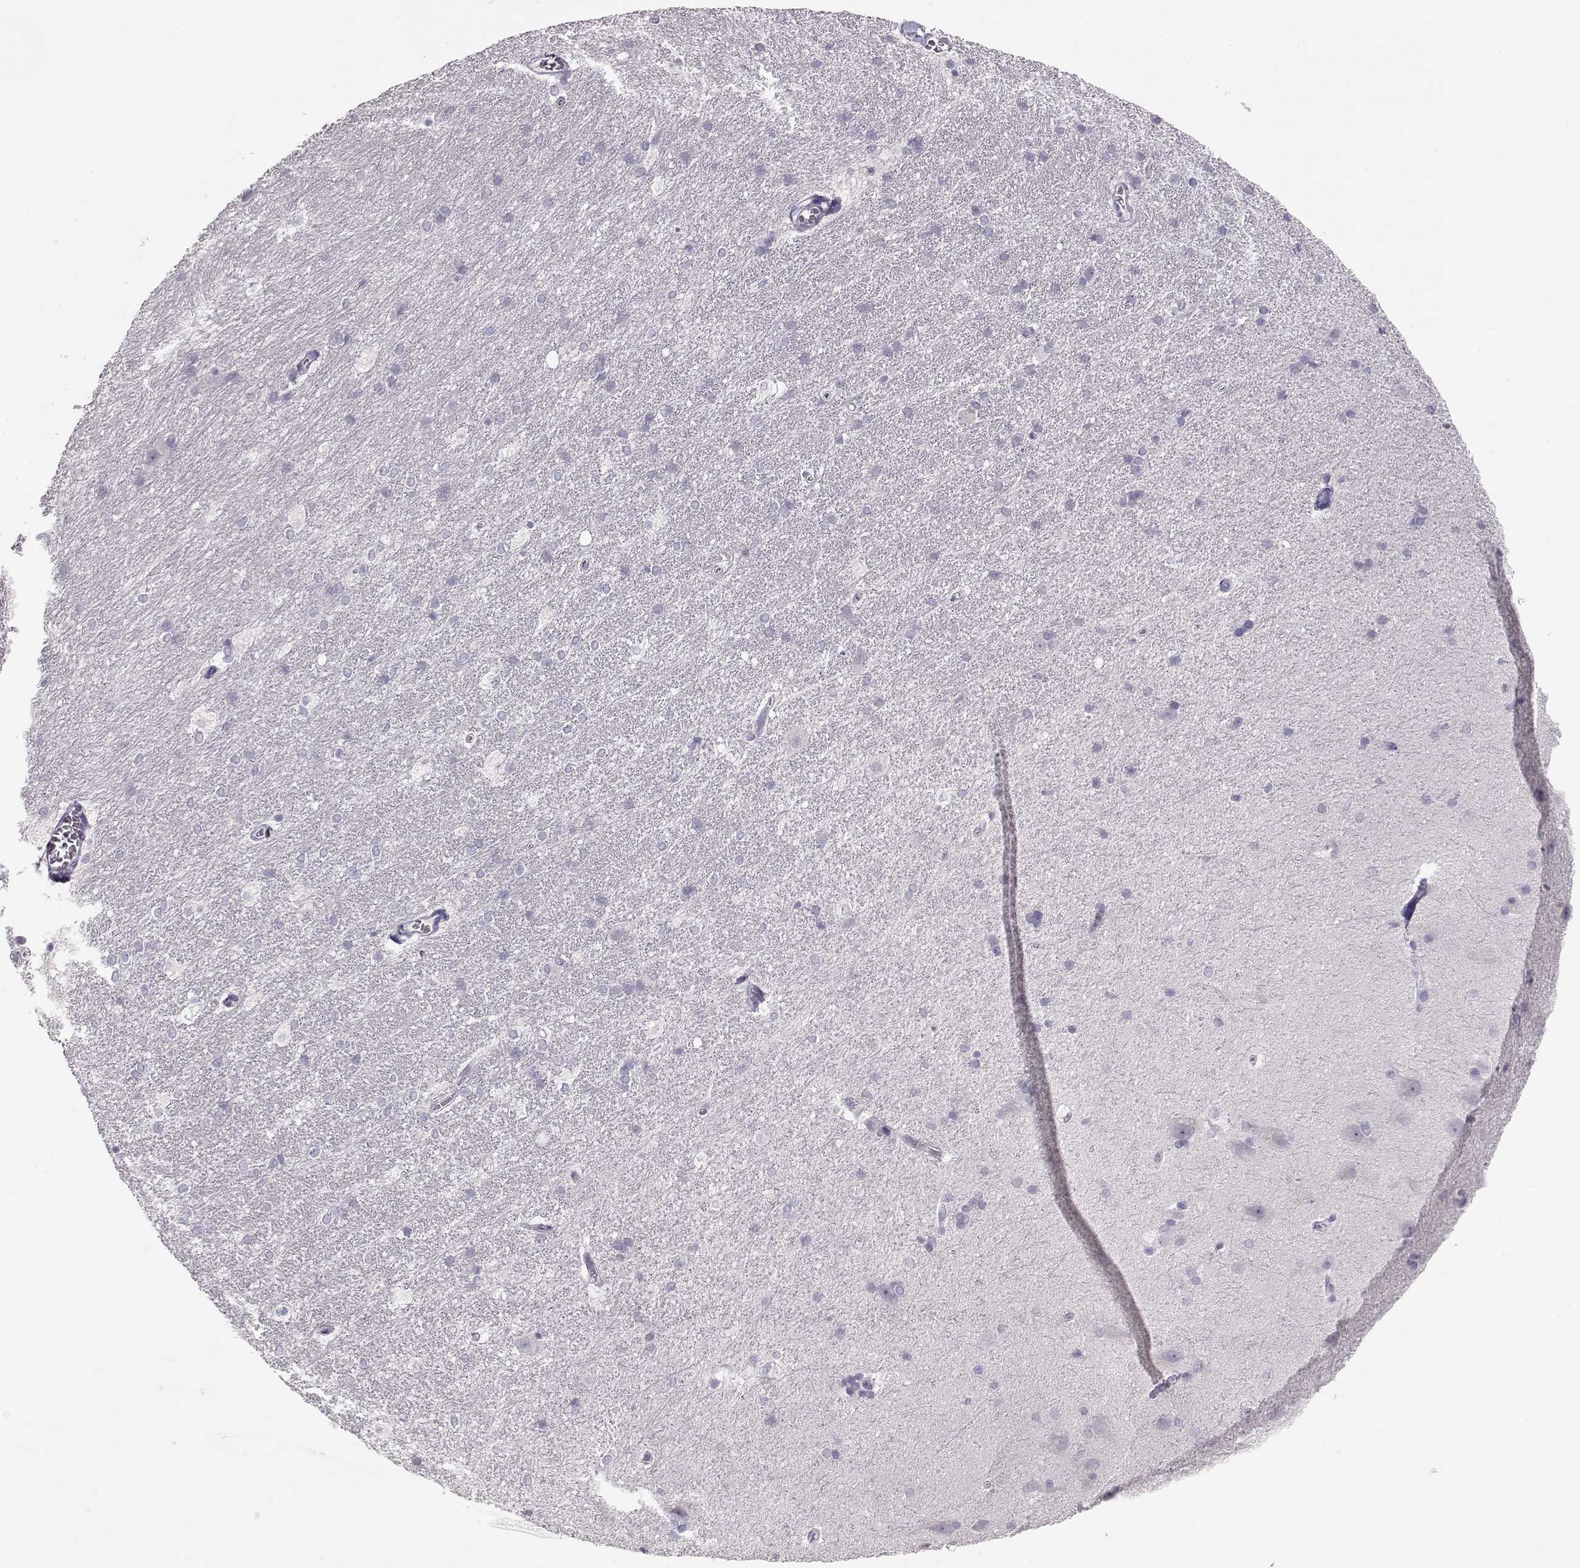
{"staining": {"intensity": "negative", "quantity": "none", "location": "none"}, "tissue": "hippocampus", "cell_type": "Glial cells", "image_type": "normal", "snomed": [{"axis": "morphology", "description": "Normal tissue, NOS"}, {"axis": "topography", "description": "Cerebral cortex"}, {"axis": "topography", "description": "Hippocampus"}], "caption": "The photomicrograph exhibits no staining of glial cells in unremarkable hippocampus.", "gene": "LAMB3", "patient": {"sex": "female", "age": 19}}